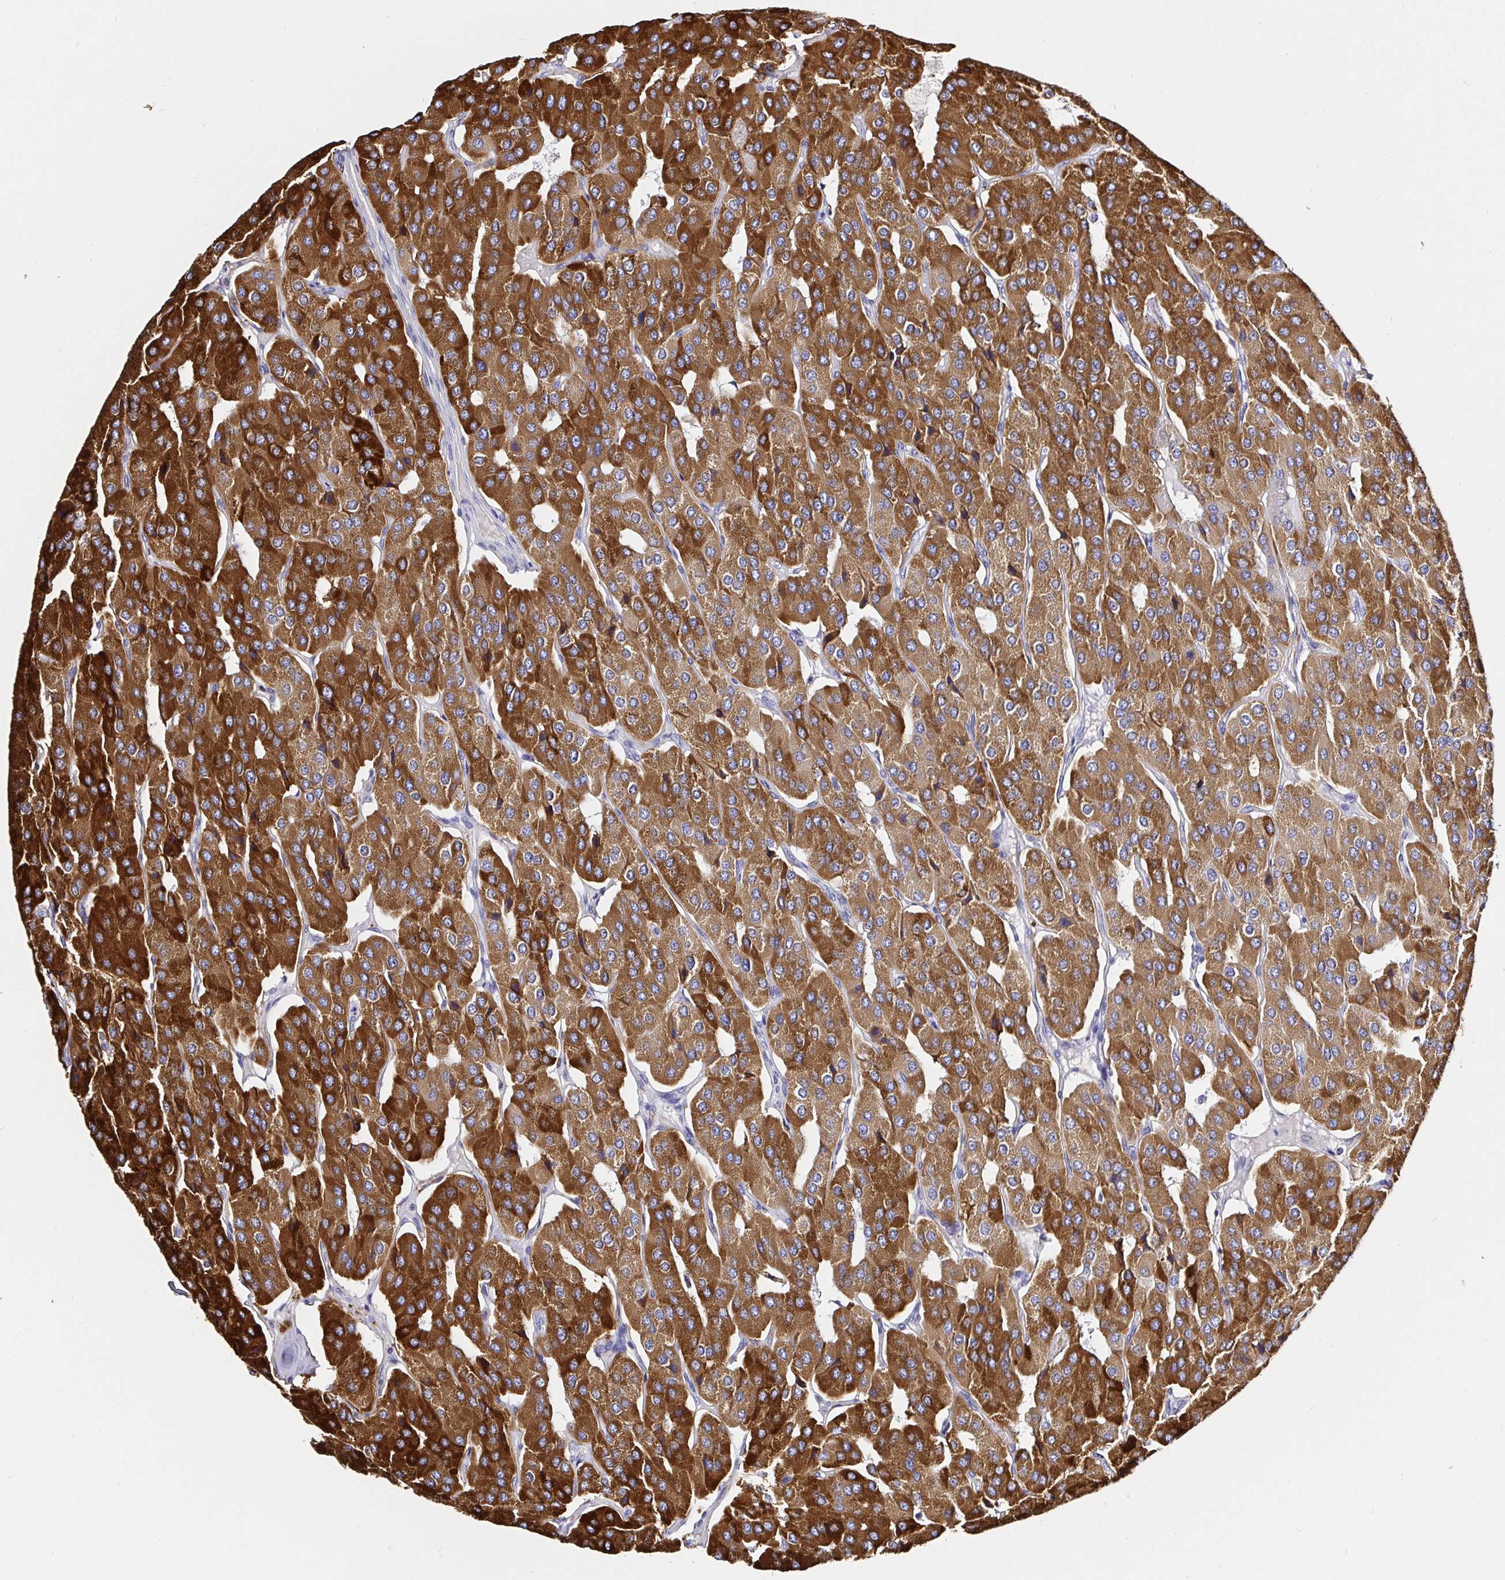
{"staining": {"intensity": "strong", "quantity": ">75%", "location": "cytoplasmic/membranous"}, "tissue": "parathyroid gland", "cell_type": "Glandular cells", "image_type": "normal", "snomed": [{"axis": "morphology", "description": "Normal tissue, NOS"}, {"axis": "morphology", "description": "Adenoma, NOS"}, {"axis": "topography", "description": "Parathyroid gland"}], "caption": "A histopathology image of parathyroid gland stained for a protein demonstrates strong cytoplasmic/membranous brown staining in glandular cells. (brown staining indicates protein expression, while blue staining denotes nuclei).", "gene": "MAOA", "patient": {"sex": "female", "age": 86}}